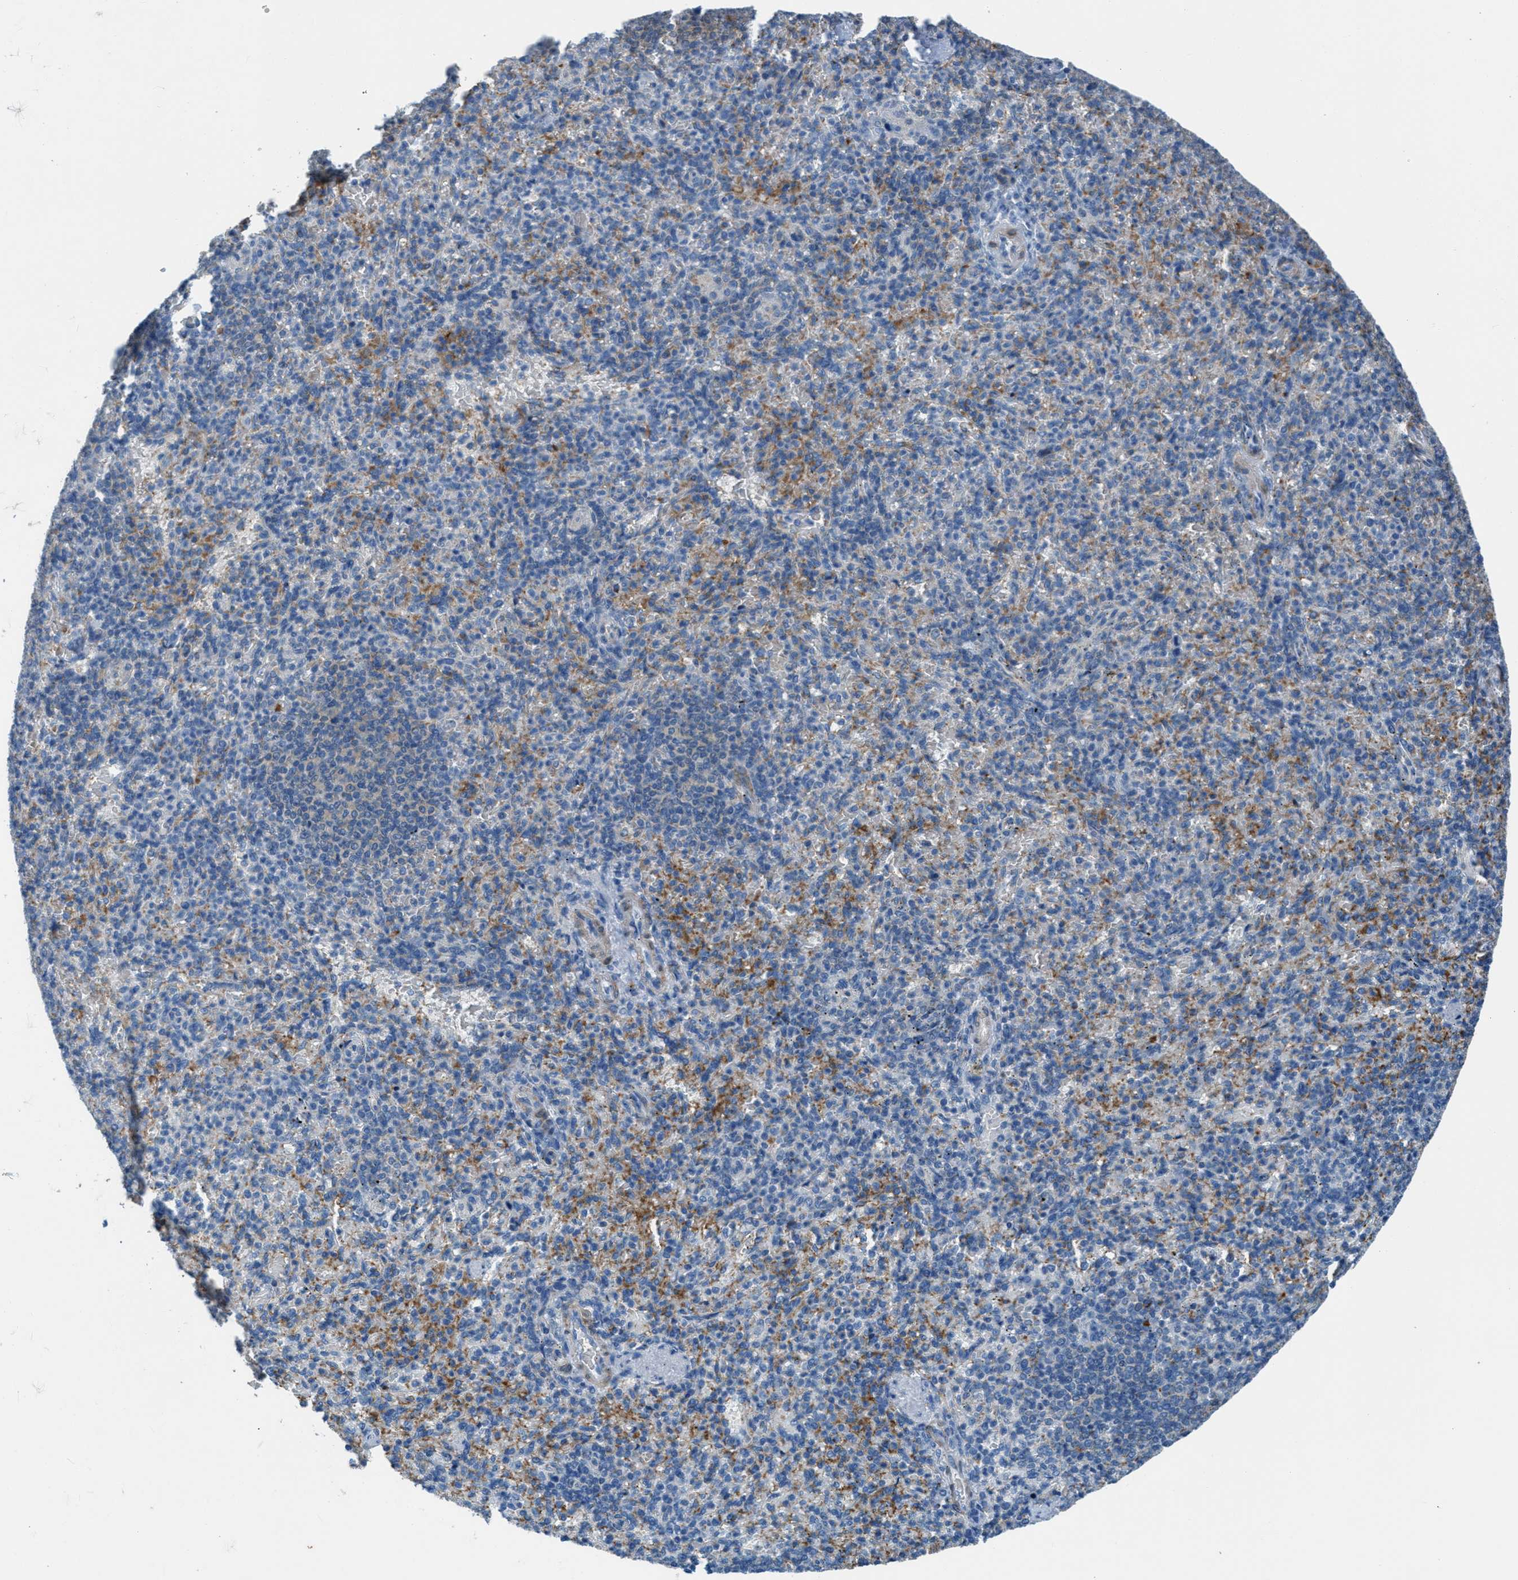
{"staining": {"intensity": "moderate", "quantity": "25%-75%", "location": "cytoplasmic/membranous"}, "tissue": "spleen", "cell_type": "Cells in red pulp", "image_type": "normal", "snomed": [{"axis": "morphology", "description": "Normal tissue, NOS"}, {"axis": "topography", "description": "Spleen"}], "caption": "Spleen stained with immunohistochemistry (IHC) displays moderate cytoplasmic/membranous positivity in approximately 25%-75% of cells in red pulp. (DAB = brown stain, brightfield microscopy at high magnification).", "gene": "MAPRE2", "patient": {"sex": "female", "age": 74}}